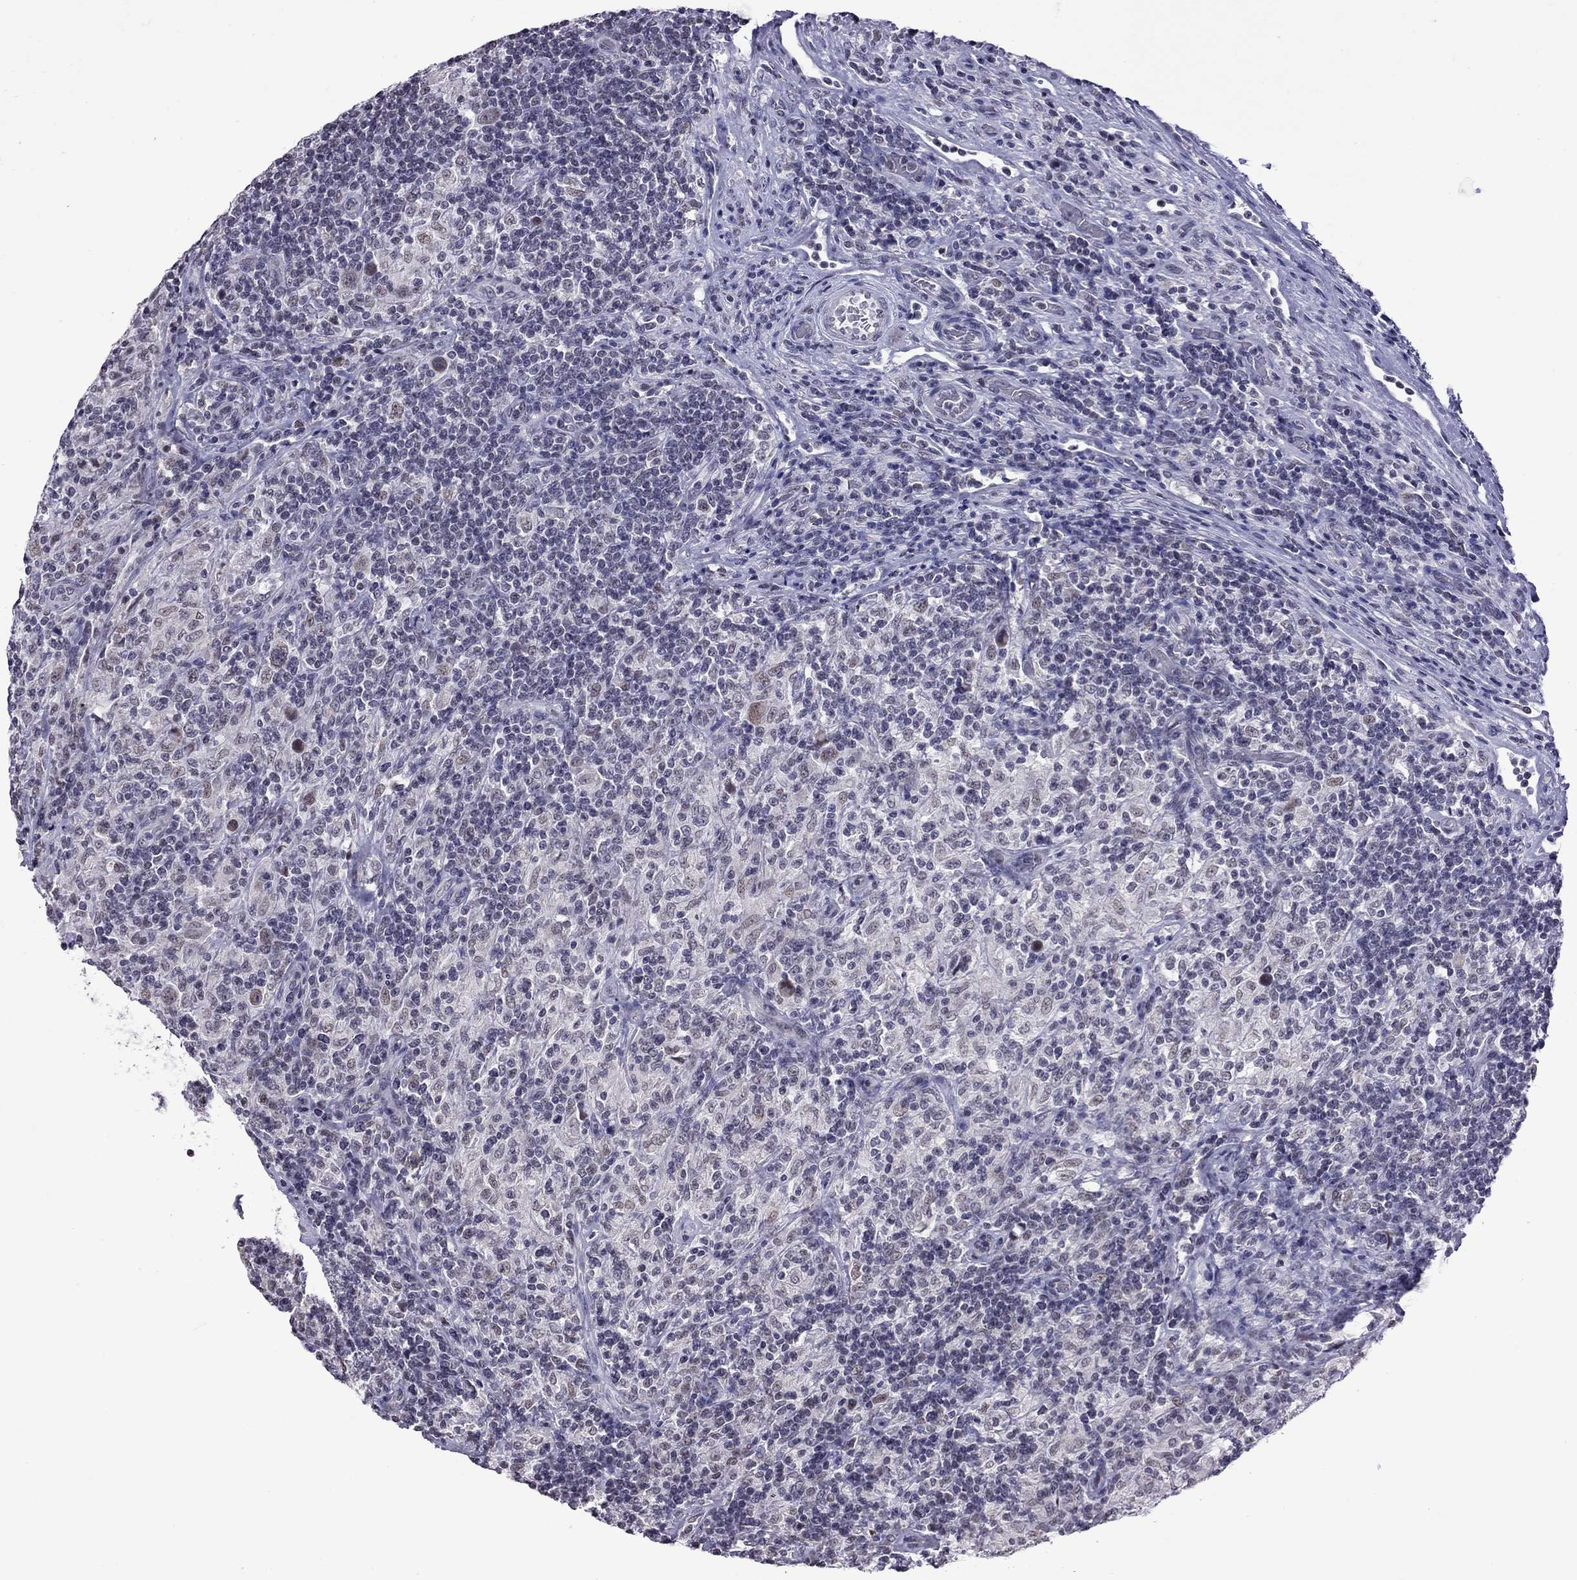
{"staining": {"intensity": "weak", "quantity": ">75%", "location": "nuclear"}, "tissue": "lymphoma", "cell_type": "Tumor cells", "image_type": "cancer", "snomed": [{"axis": "morphology", "description": "Hodgkin's disease, NOS"}, {"axis": "topography", "description": "Lymph node"}], "caption": "Tumor cells reveal weak nuclear expression in approximately >75% of cells in lymphoma. (DAB = brown stain, brightfield microscopy at high magnification).", "gene": "PPP1R3A", "patient": {"sex": "male", "age": 70}}